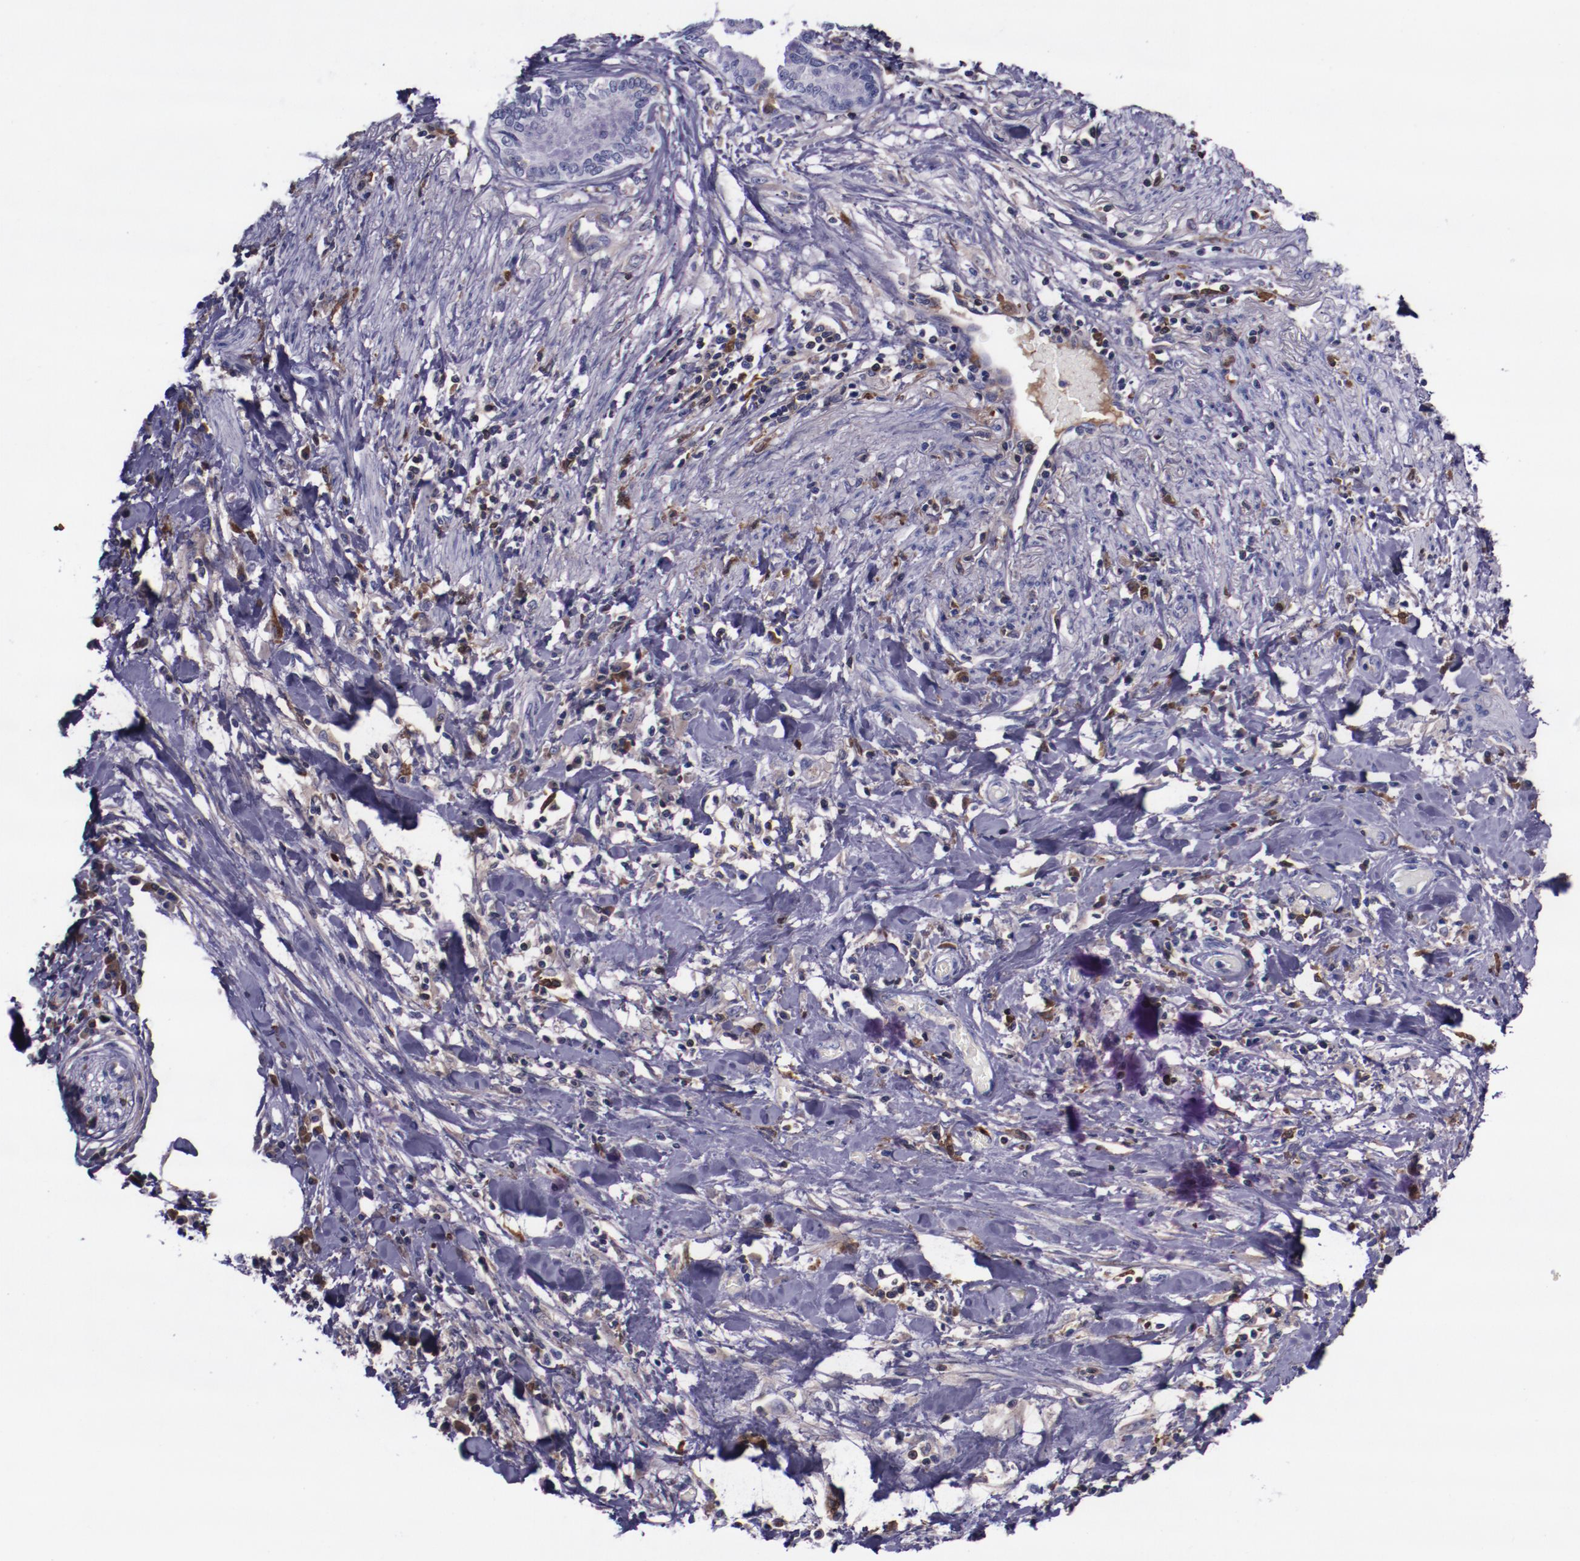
{"staining": {"intensity": "weak", "quantity": ">75%", "location": "cytoplasmic/membranous"}, "tissue": "pancreatic cancer", "cell_type": "Tumor cells", "image_type": "cancer", "snomed": [{"axis": "morphology", "description": "Adenocarcinoma, NOS"}, {"axis": "topography", "description": "Pancreas"}], "caption": "Brown immunohistochemical staining in pancreatic adenocarcinoma shows weak cytoplasmic/membranous staining in approximately >75% of tumor cells.", "gene": "APOH", "patient": {"sex": "female", "age": 64}}